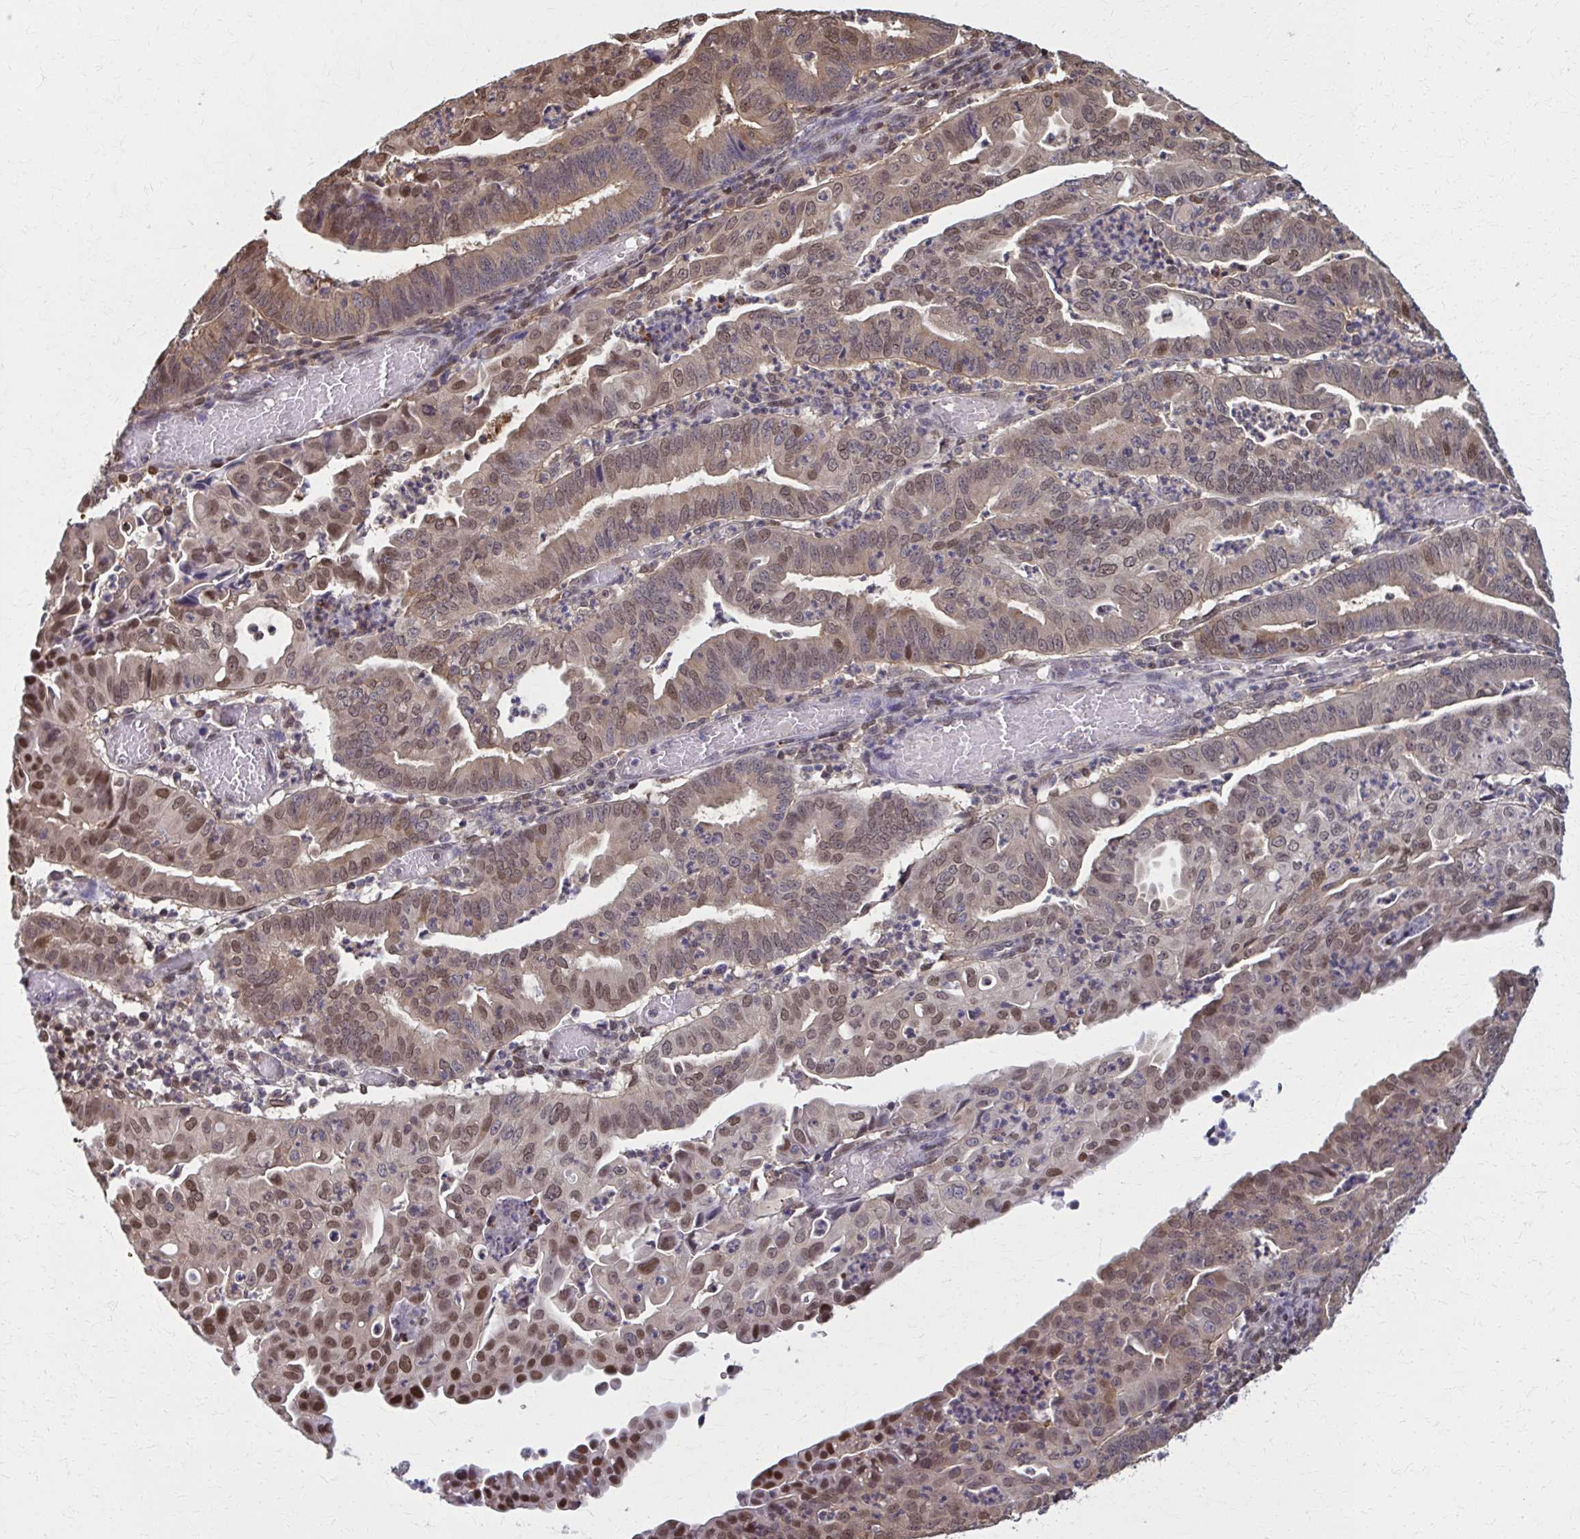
{"staining": {"intensity": "moderate", "quantity": ">75%", "location": "cytoplasmic/membranous,nuclear"}, "tissue": "endometrial cancer", "cell_type": "Tumor cells", "image_type": "cancer", "snomed": [{"axis": "morphology", "description": "Adenocarcinoma, NOS"}, {"axis": "topography", "description": "Endometrium"}], "caption": "Adenocarcinoma (endometrial) was stained to show a protein in brown. There is medium levels of moderate cytoplasmic/membranous and nuclear staining in approximately >75% of tumor cells.", "gene": "MDH1", "patient": {"sex": "female", "age": 60}}